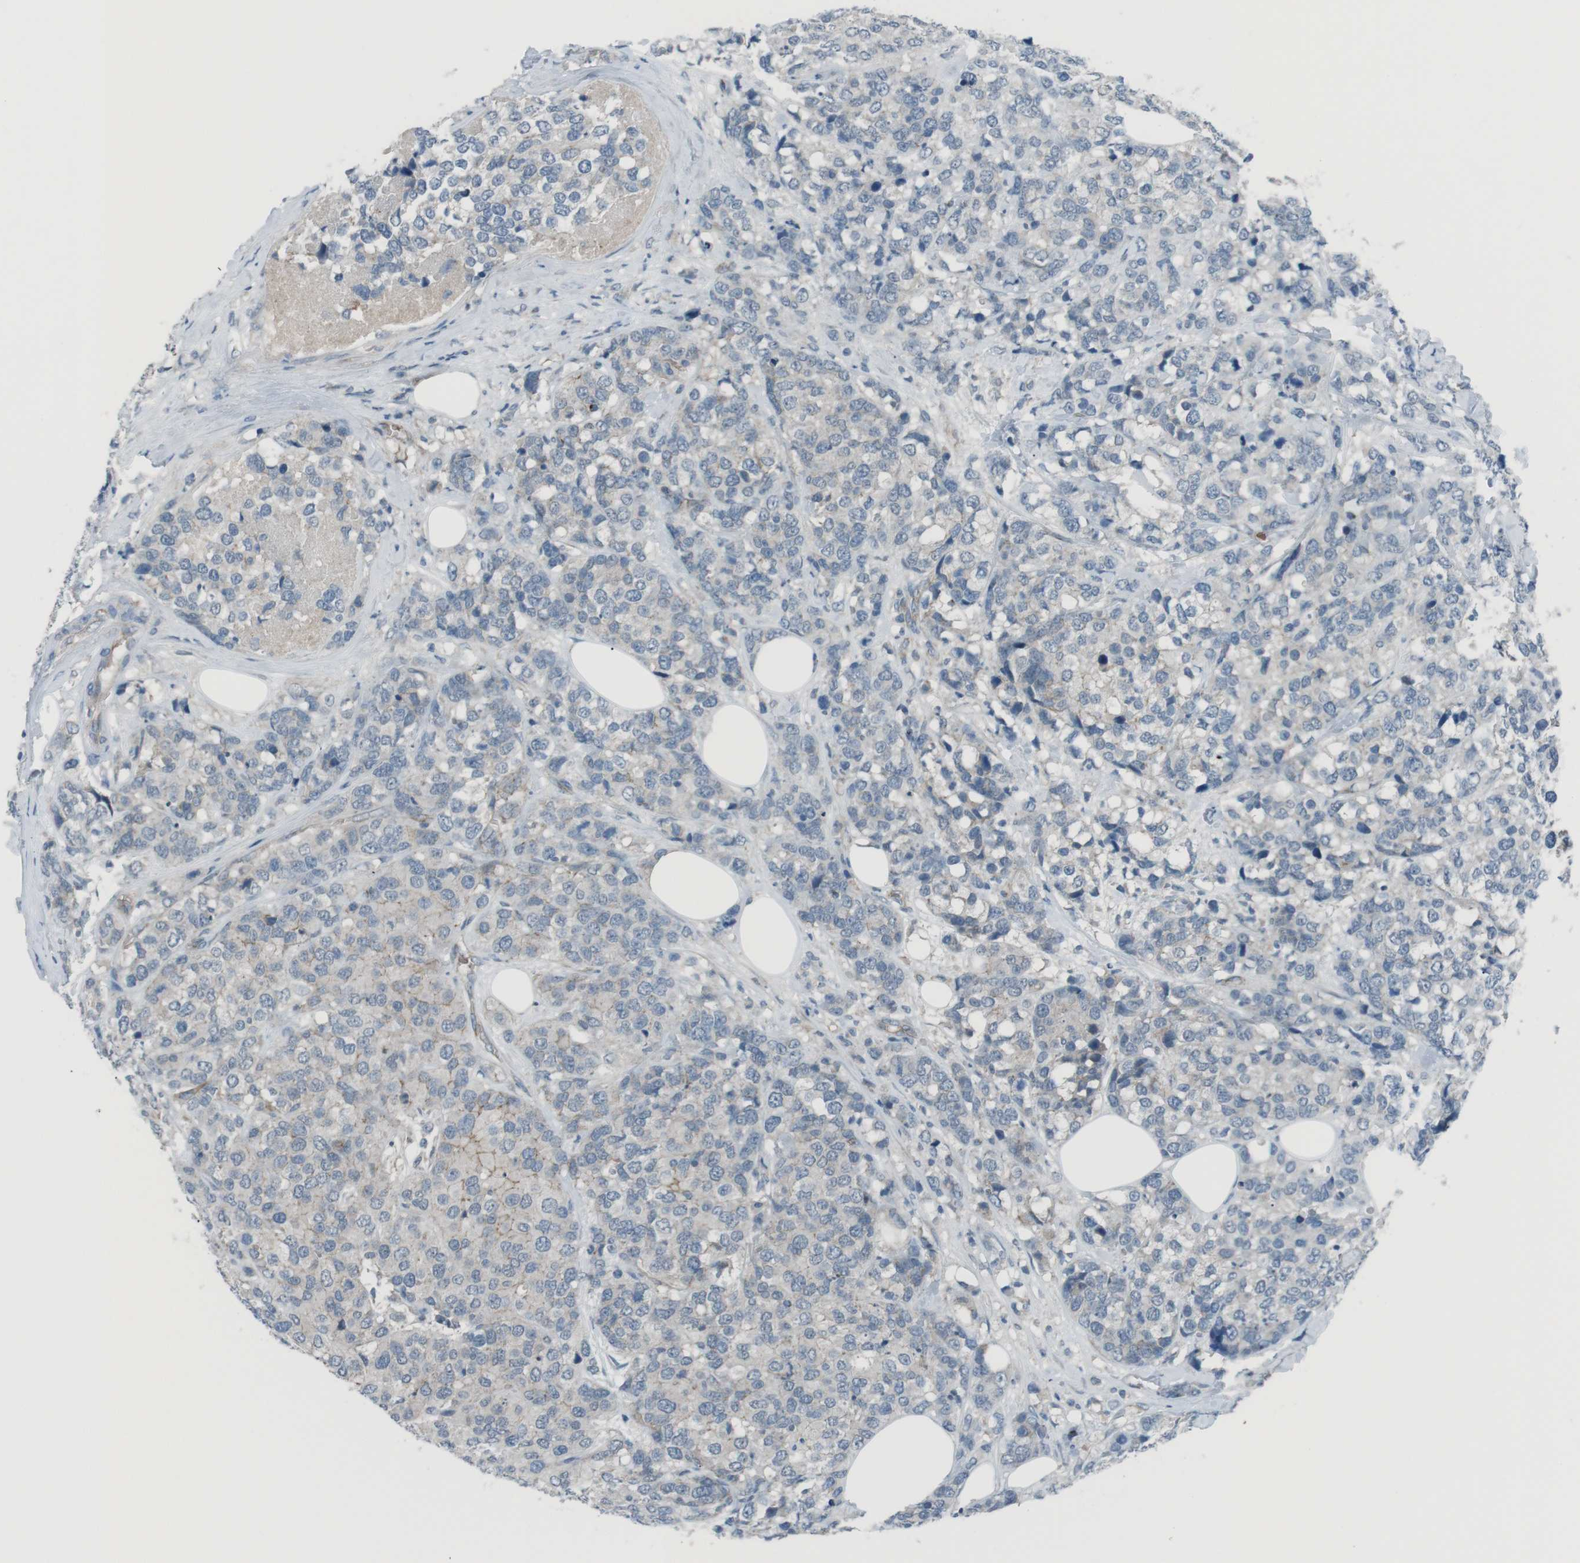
{"staining": {"intensity": "weak", "quantity": "<25%", "location": "cytoplasmic/membranous"}, "tissue": "breast cancer", "cell_type": "Tumor cells", "image_type": "cancer", "snomed": [{"axis": "morphology", "description": "Lobular carcinoma"}, {"axis": "topography", "description": "Breast"}], "caption": "Tumor cells show no significant staining in breast cancer (lobular carcinoma). (DAB immunohistochemistry (IHC), high magnification).", "gene": "SPTA1", "patient": {"sex": "female", "age": 59}}